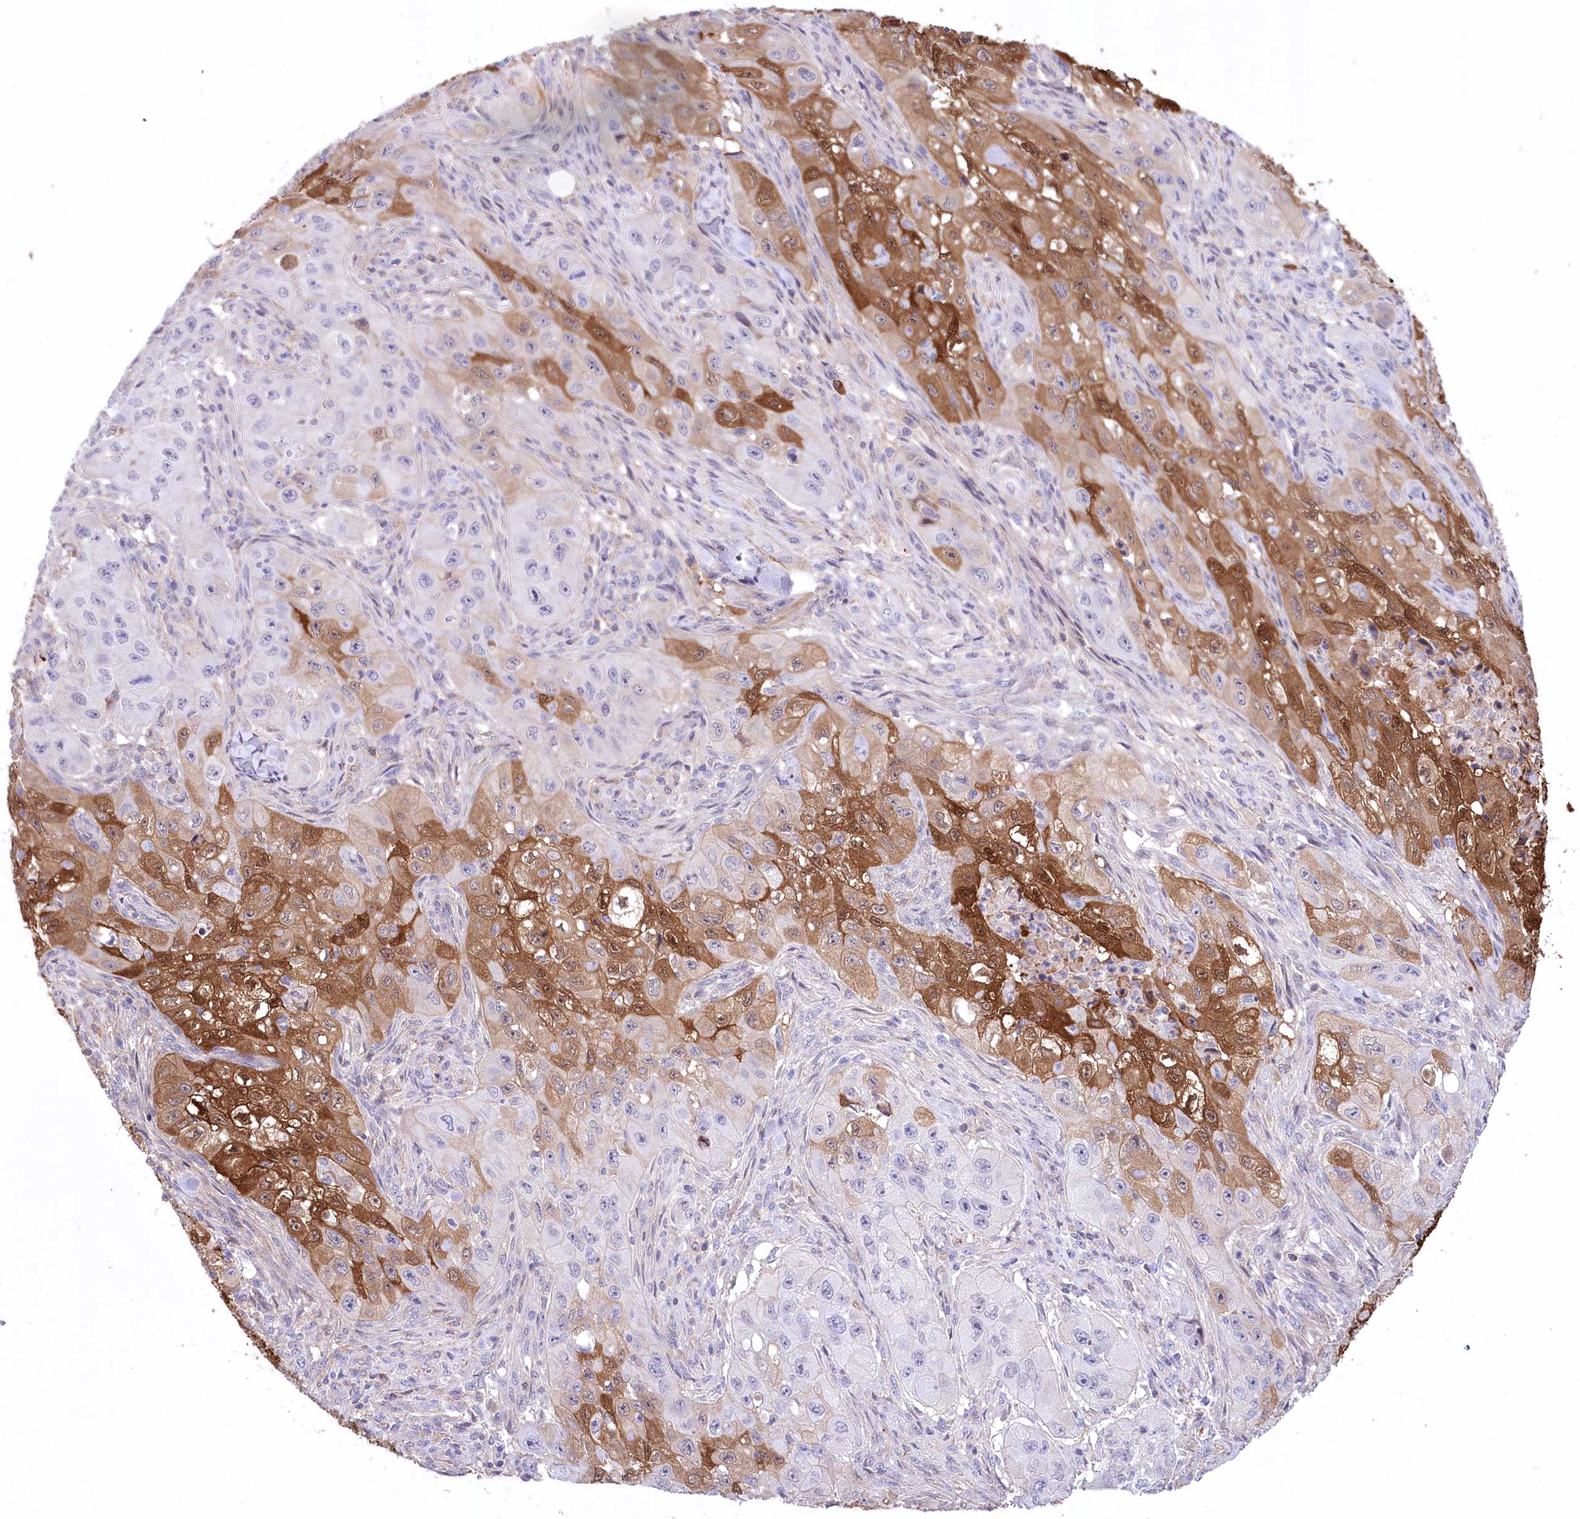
{"staining": {"intensity": "moderate", "quantity": "25%-75%", "location": "cytoplasmic/membranous,nuclear"}, "tissue": "skin cancer", "cell_type": "Tumor cells", "image_type": "cancer", "snomed": [{"axis": "morphology", "description": "Squamous cell carcinoma, NOS"}, {"axis": "topography", "description": "Skin"}, {"axis": "topography", "description": "Subcutis"}], "caption": "A brown stain highlights moderate cytoplasmic/membranous and nuclear positivity of a protein in human squamous cell carcinoma (skin) tumor cells. The staining was performed using DAB (3,3'-diaminobenzidine), with brown indicating positive protein expression. Nuclei are stained blue with hematoxylin.", "gene": "CEP164", "patient": {"sex": "male", "age": 73}}